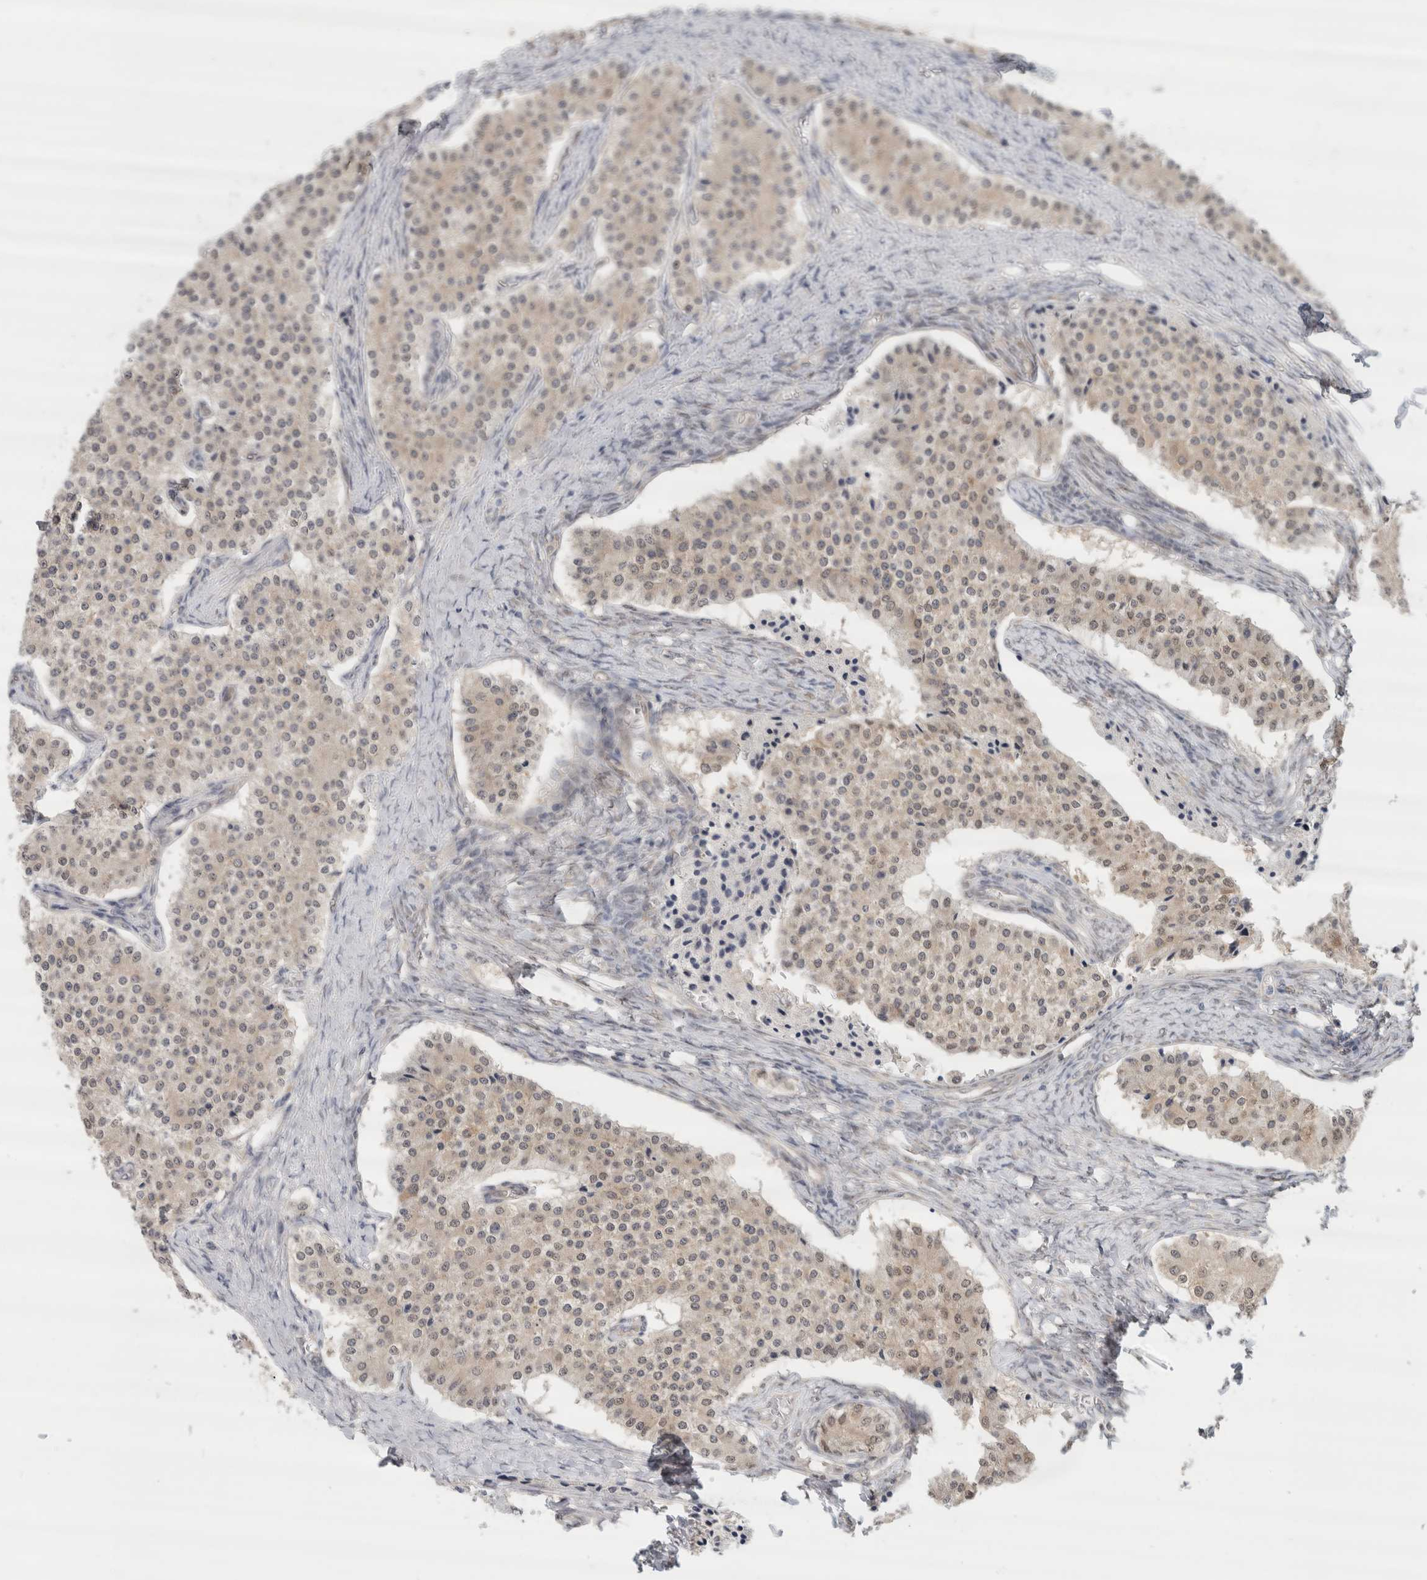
{"staining": {"intensity": "weak", "quantity": "<25%", "location": "cytoplasmic/membranous,nuclear"}, "tissue": "carcinoid", "cell_type": "Tumor cells", "image_type": "cancer", "snomed": [{"axis": "morphology", "description": "Carcinoid, malignant, NOS"}, {"axis": "topography", "description": "Colon"}], "caption": "A histopathology image of carcinoid stained for a protein exhibits no brown staining in tumor cells.", "gene": "EIF4G3", "patient": {"sex": "female", "age": 52}}